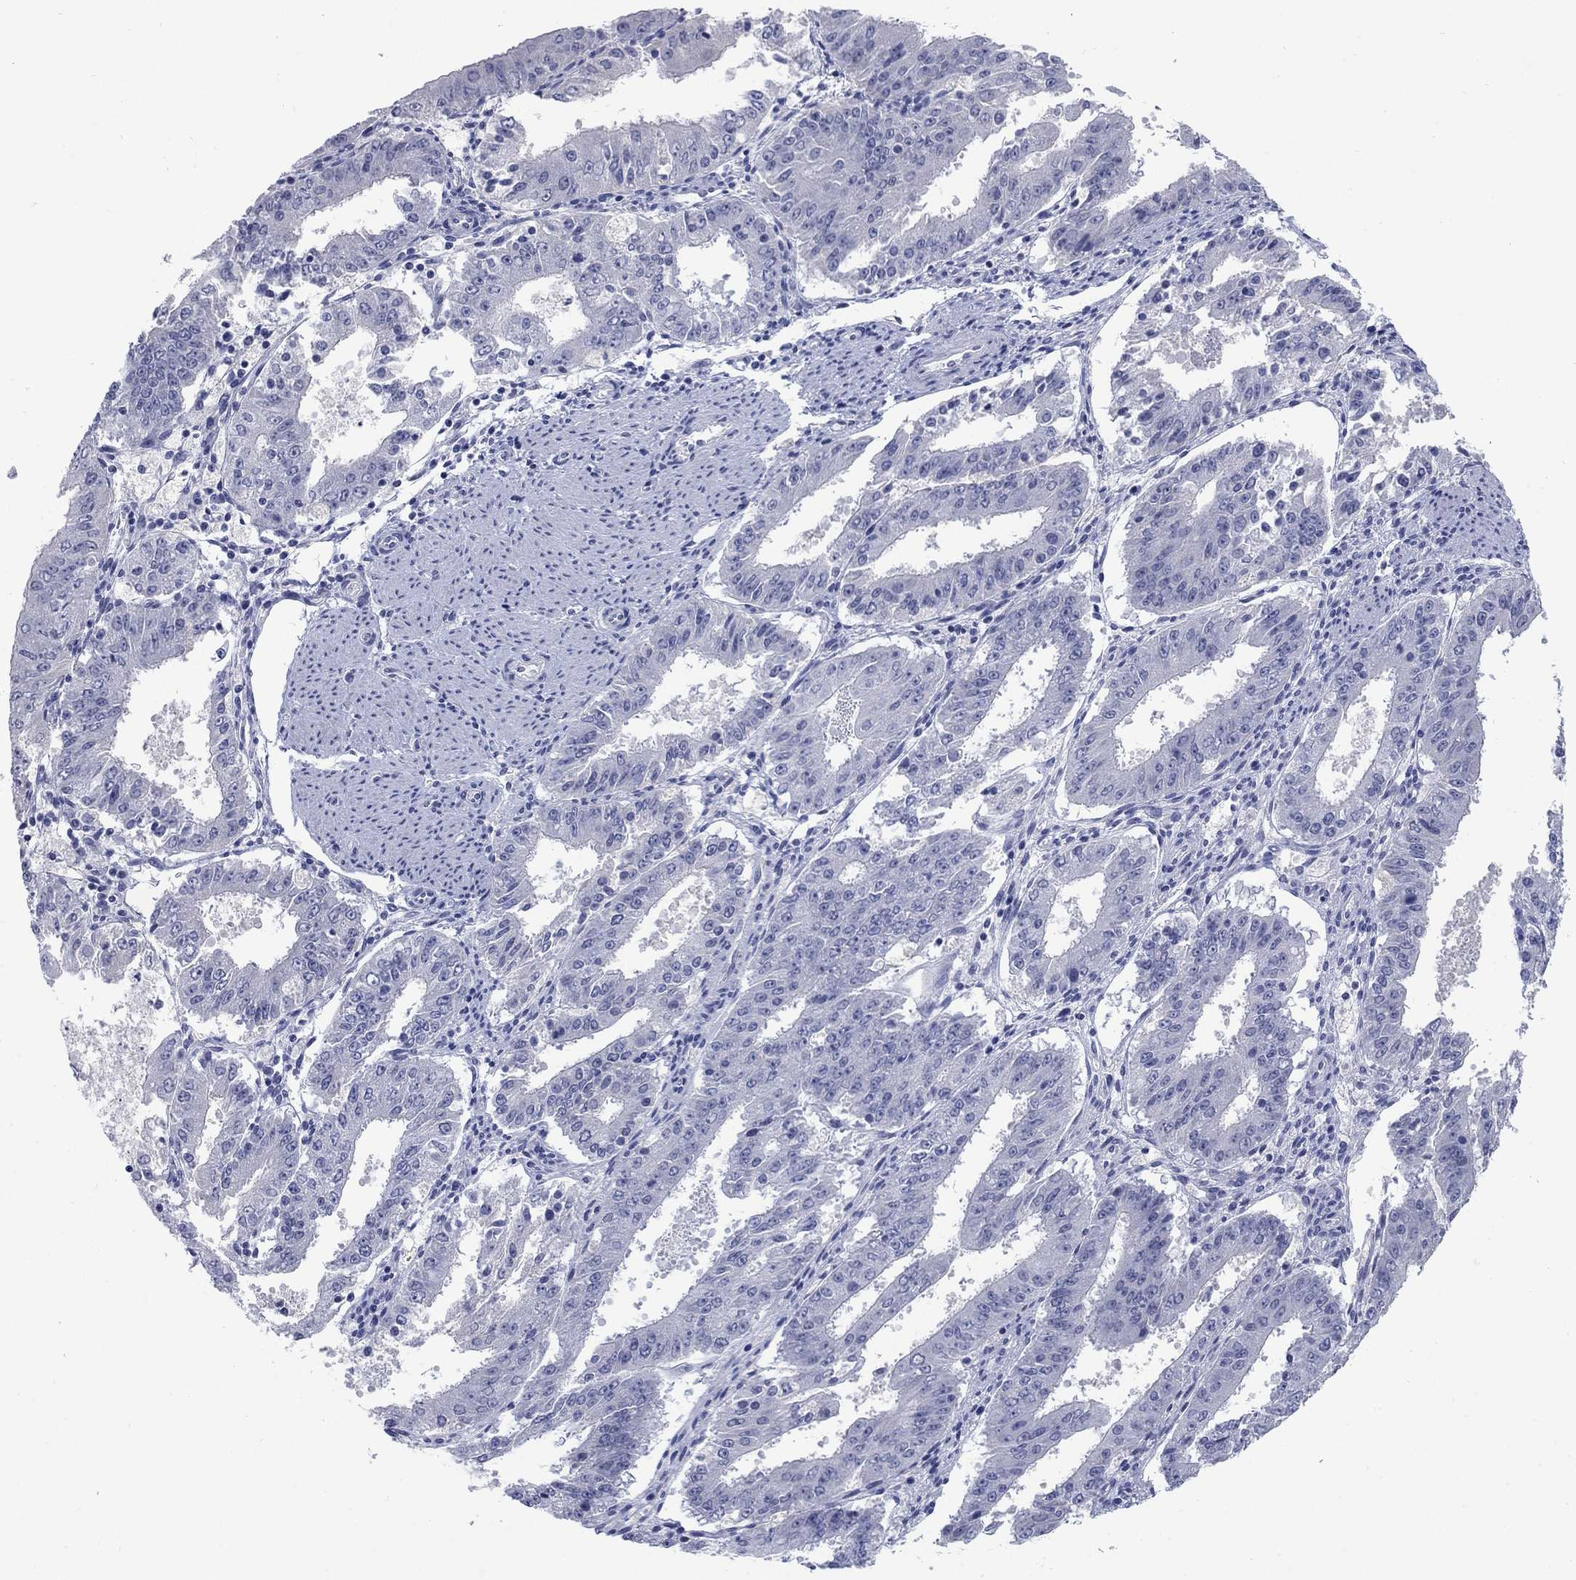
{"staining": {"intensity": "negative", "quantity": "none", "location": "none"}, "tissue": "ovarian cancer", "cell_type": "Tumor cells", "image_type": "cancer", "snomed": [{"axis": "morphology", "description": "Carcinoma, endometroid"}, {"axis": "topography", "description": "Ovary"}], "caption": "Endometroid carcinoma (ovarian) was stained to show a protein in brown. There is no significant expression in tumor cells. The staining is performed using DAB brown chromogen with nuclei counter-stained in using hematoxylin.", "gene": "ATP6V1G2", "patient": {"sex": "female", "age": 42}}